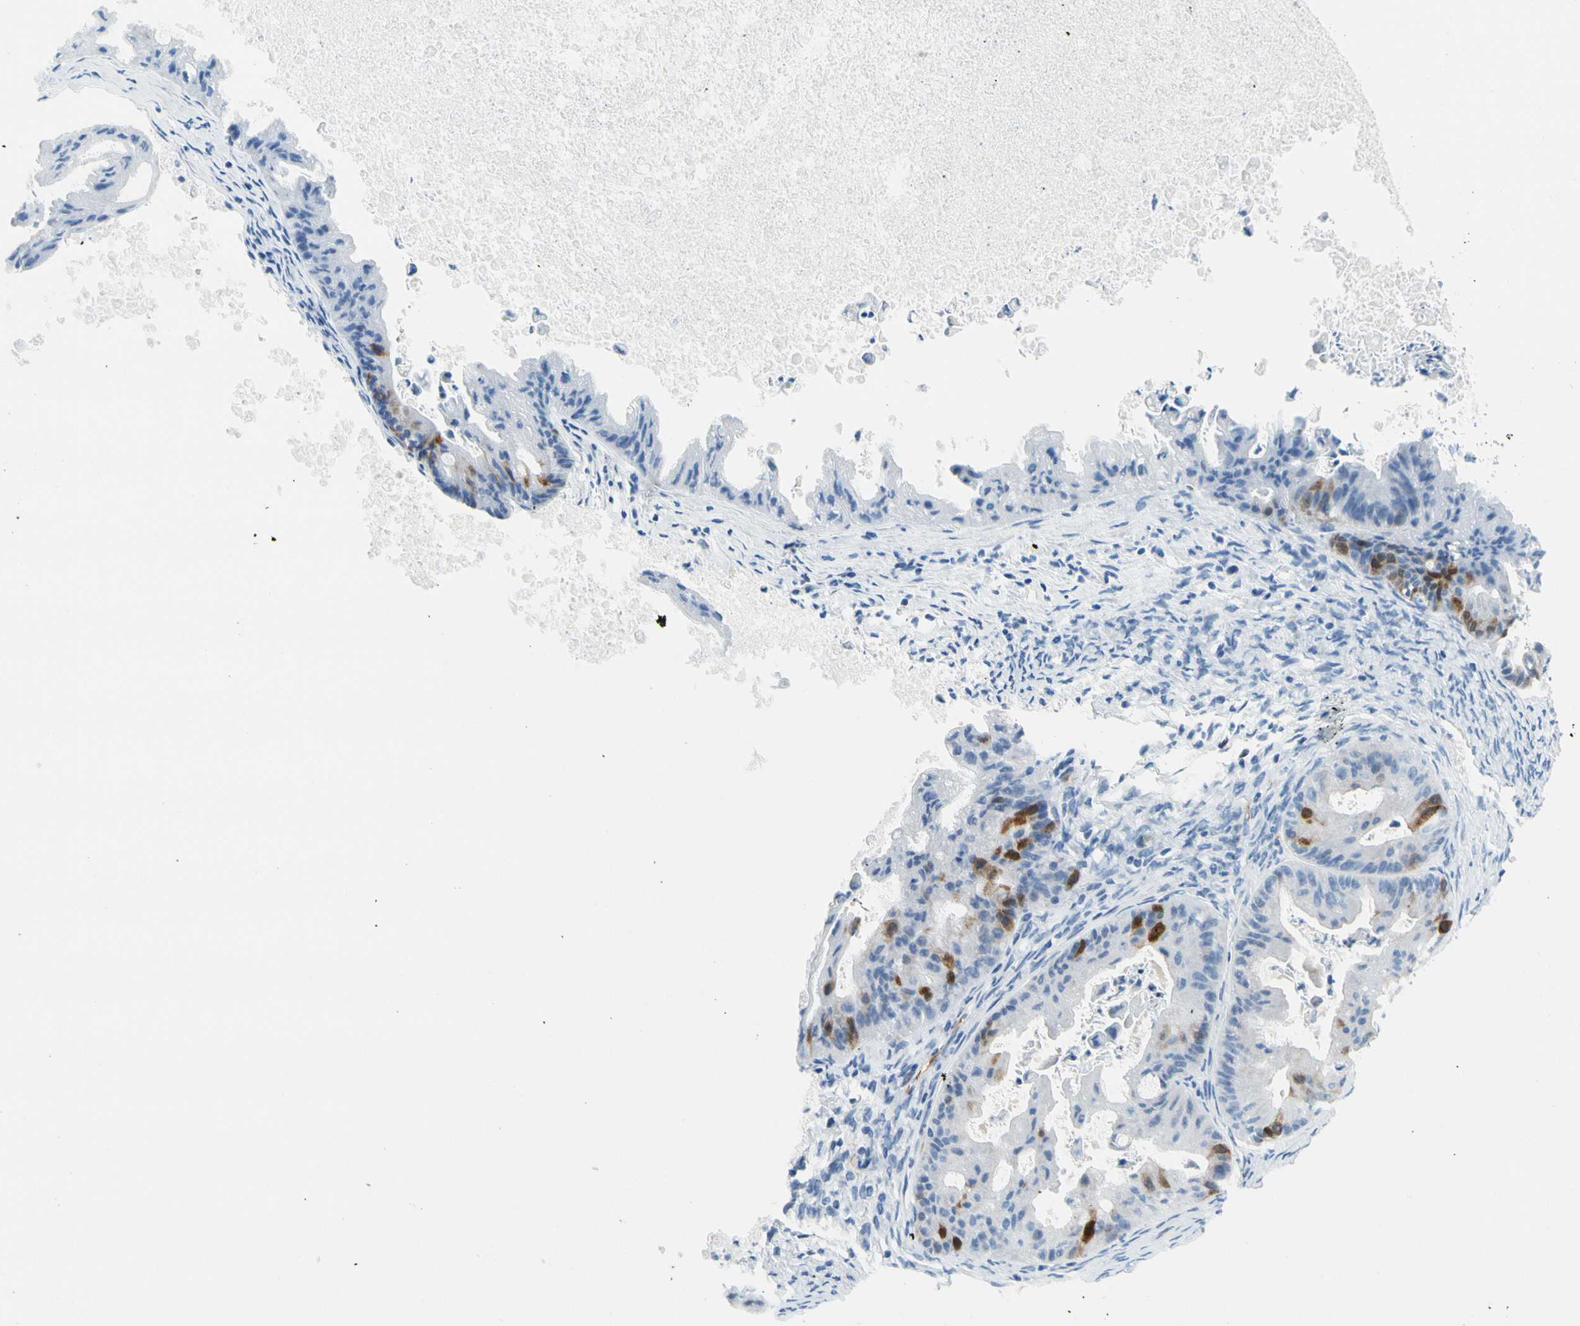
{"staining": {"intensity": "moderate", "quantity": "<25%", "location": "cytoplasmic/membranous"}, "tissue": "ovarian cancer", "cell_type": "Tumor cells", "image_type": "cancer", "snomed": [{"axis": "morphology", "description": "Cystadenocarcinoma, mucinous, NOS"}, {"axis": "topography", "description": "Ovary"}], "caption": "Protein expression analysis of mucinous cystadenocarcinoma (ovarian) exhibits moderate cytoplasmic/membranous positivity in approximately <25% of tumor cells.", "gene": "TACC3", "patient": {"sex": "female", "age": 37}}